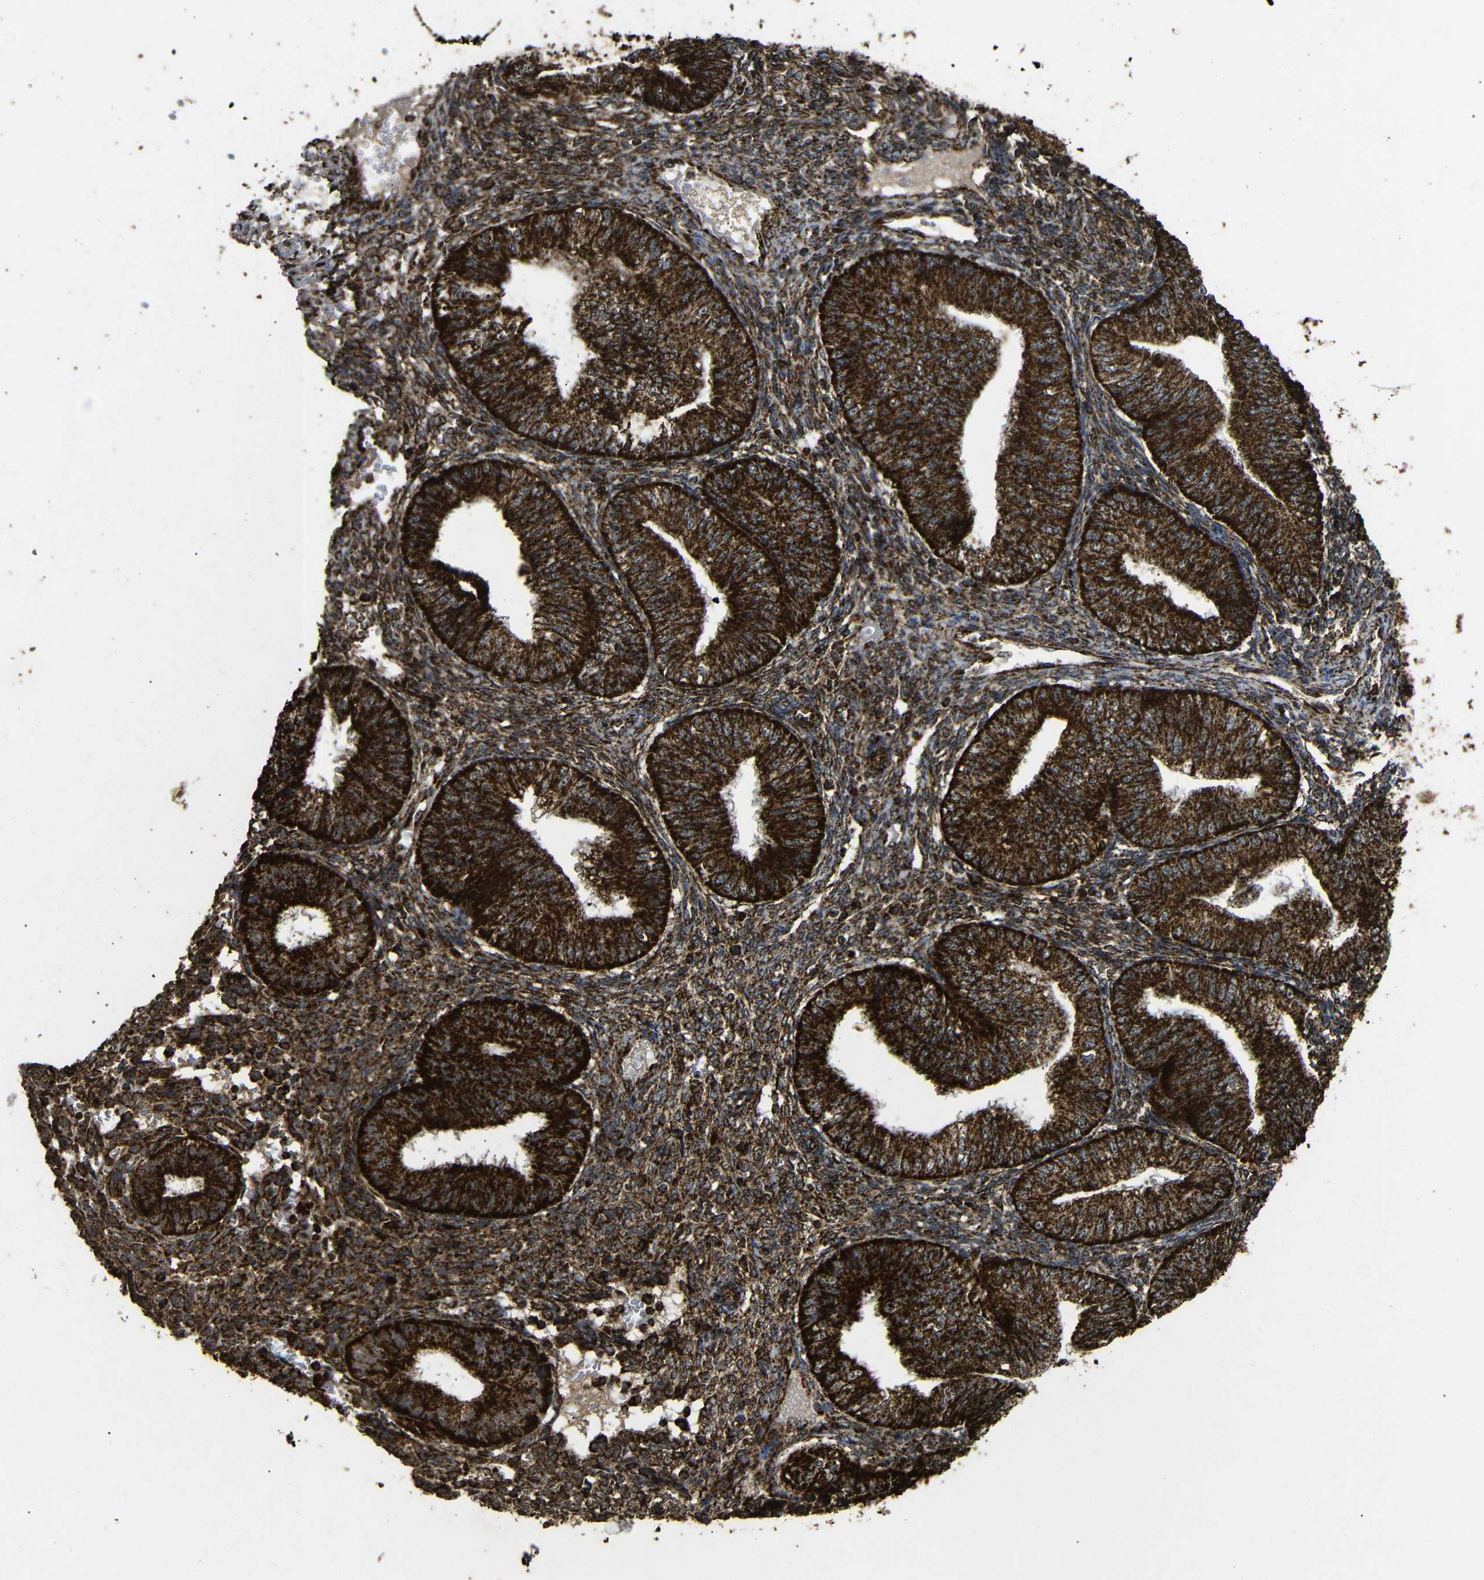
{"staining": {"intensity": "strong", "quantity": ">75%", "location": "cytoplasmic/membranous"}, "tissue": "endometrial cancer", "cell_type": "Tumor cells", "image_type": "cancer", "snomed": [{"axis": "morphology", "description": "Normal tissue, NOS"}, {"axis": "morphology", "description": "Adenocarcinoma, NOS"}, {"axis": "topography", "description": "Endometrium"}], "caption": "A high amount of strong cytoplasmic/membranous staining is seen in approximately >75% of tumor cells in adenocarcinoma (endometrial) tissue.", "gene": "ATP5F1A", "patient": {"sex": "female", "age": 53}}